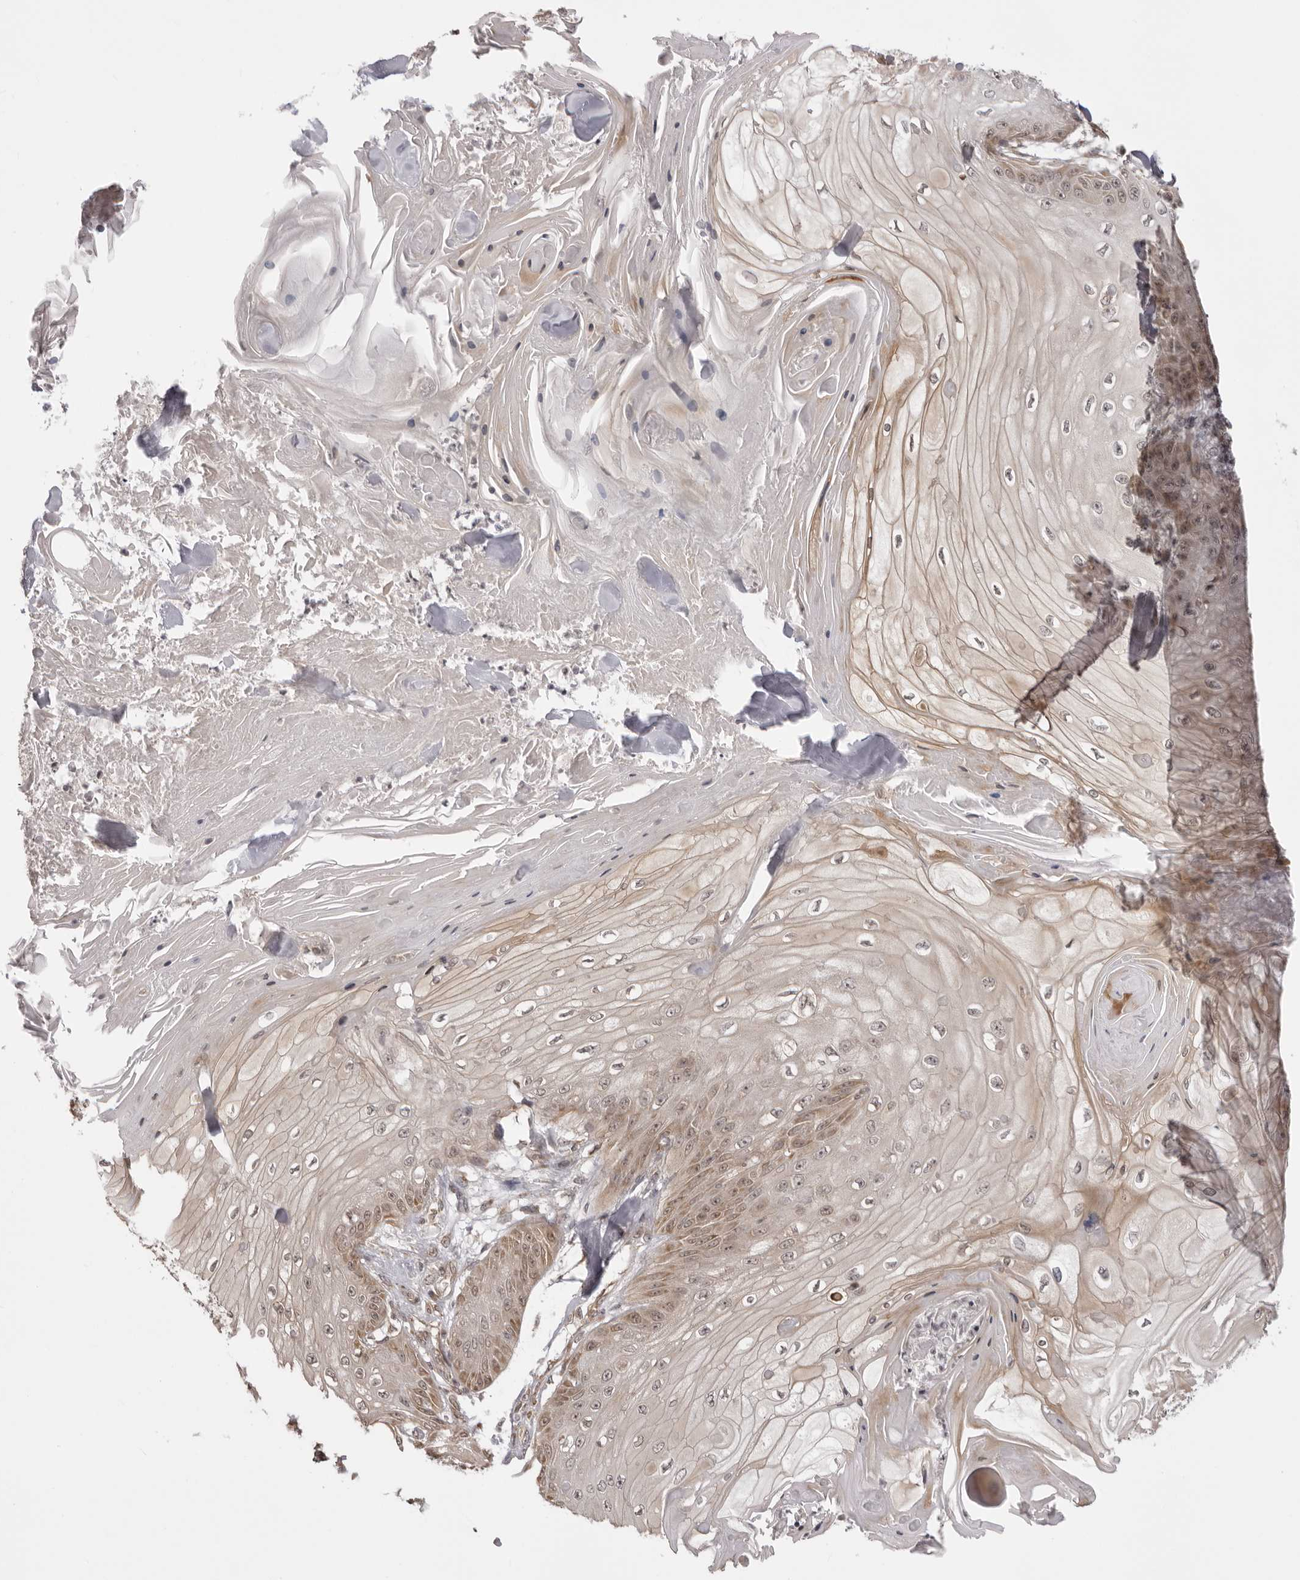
{"staining": {"intensity": "weak", "quantity": "25%-75%", "location": "cytoplasmic/membranous,nuclear"}, "tissue": "skin cancer", "cell_type": "Tumor cells", "image_type": "cancer", "snomed": [{"axis": "morphology", "description": "Squamous cell carcinoma, NOS"}, {"axis": "topography", "description": "Skin"}], "caption": "IHC of human squamous cell carcinoma (skin) reveals low levels of weak cytoplasmic/membranous and nuclear staining in approximately 25%-75% of tumor cells. (DAB IHC, brown staining for protein, blue staining for nuclei).", "gene": "ZC3H11A", "patient": {"sex": "male", "age": 74}}